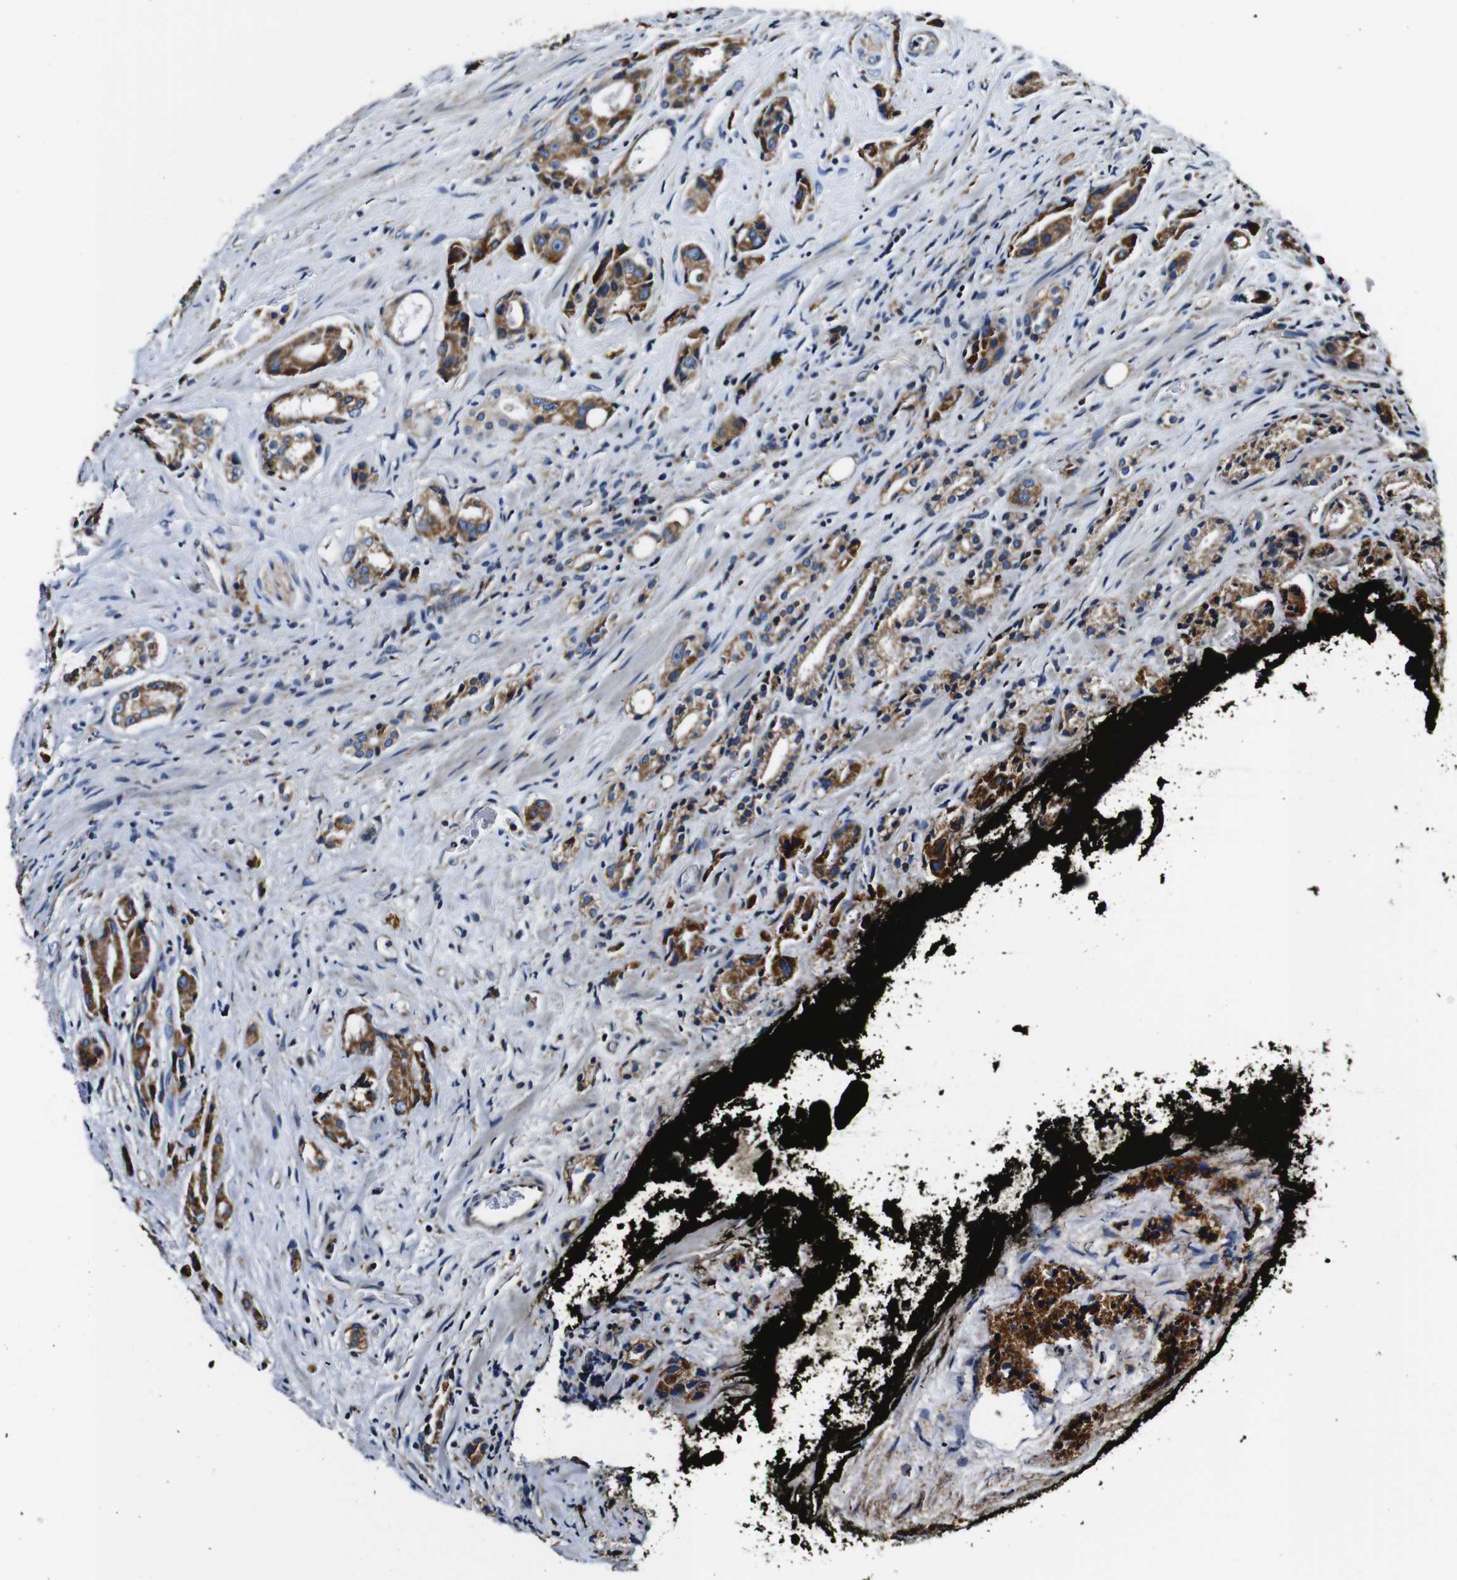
{"staining": {"intensity": "strong", "quantity": ">75%", "location": "cytoplasmic/membranous"}, "tissue": "prostate cancer", "cell_type": "Tumor cells", "image_type": "cancer", "snomed": [{"axis": "morphology", "description": "Adenocarcinoma, High grade"}, {"axis": "topography", "description": "Prostate"}], "caption": "The micrograph shows a brown stain indicating the presence of a protein in the cytoplasmic/membranous of tumor cells in prostate high-grade adenocarcinoma.", "gene": "HK1", "patient": {"sex": "male", "age": 71}}